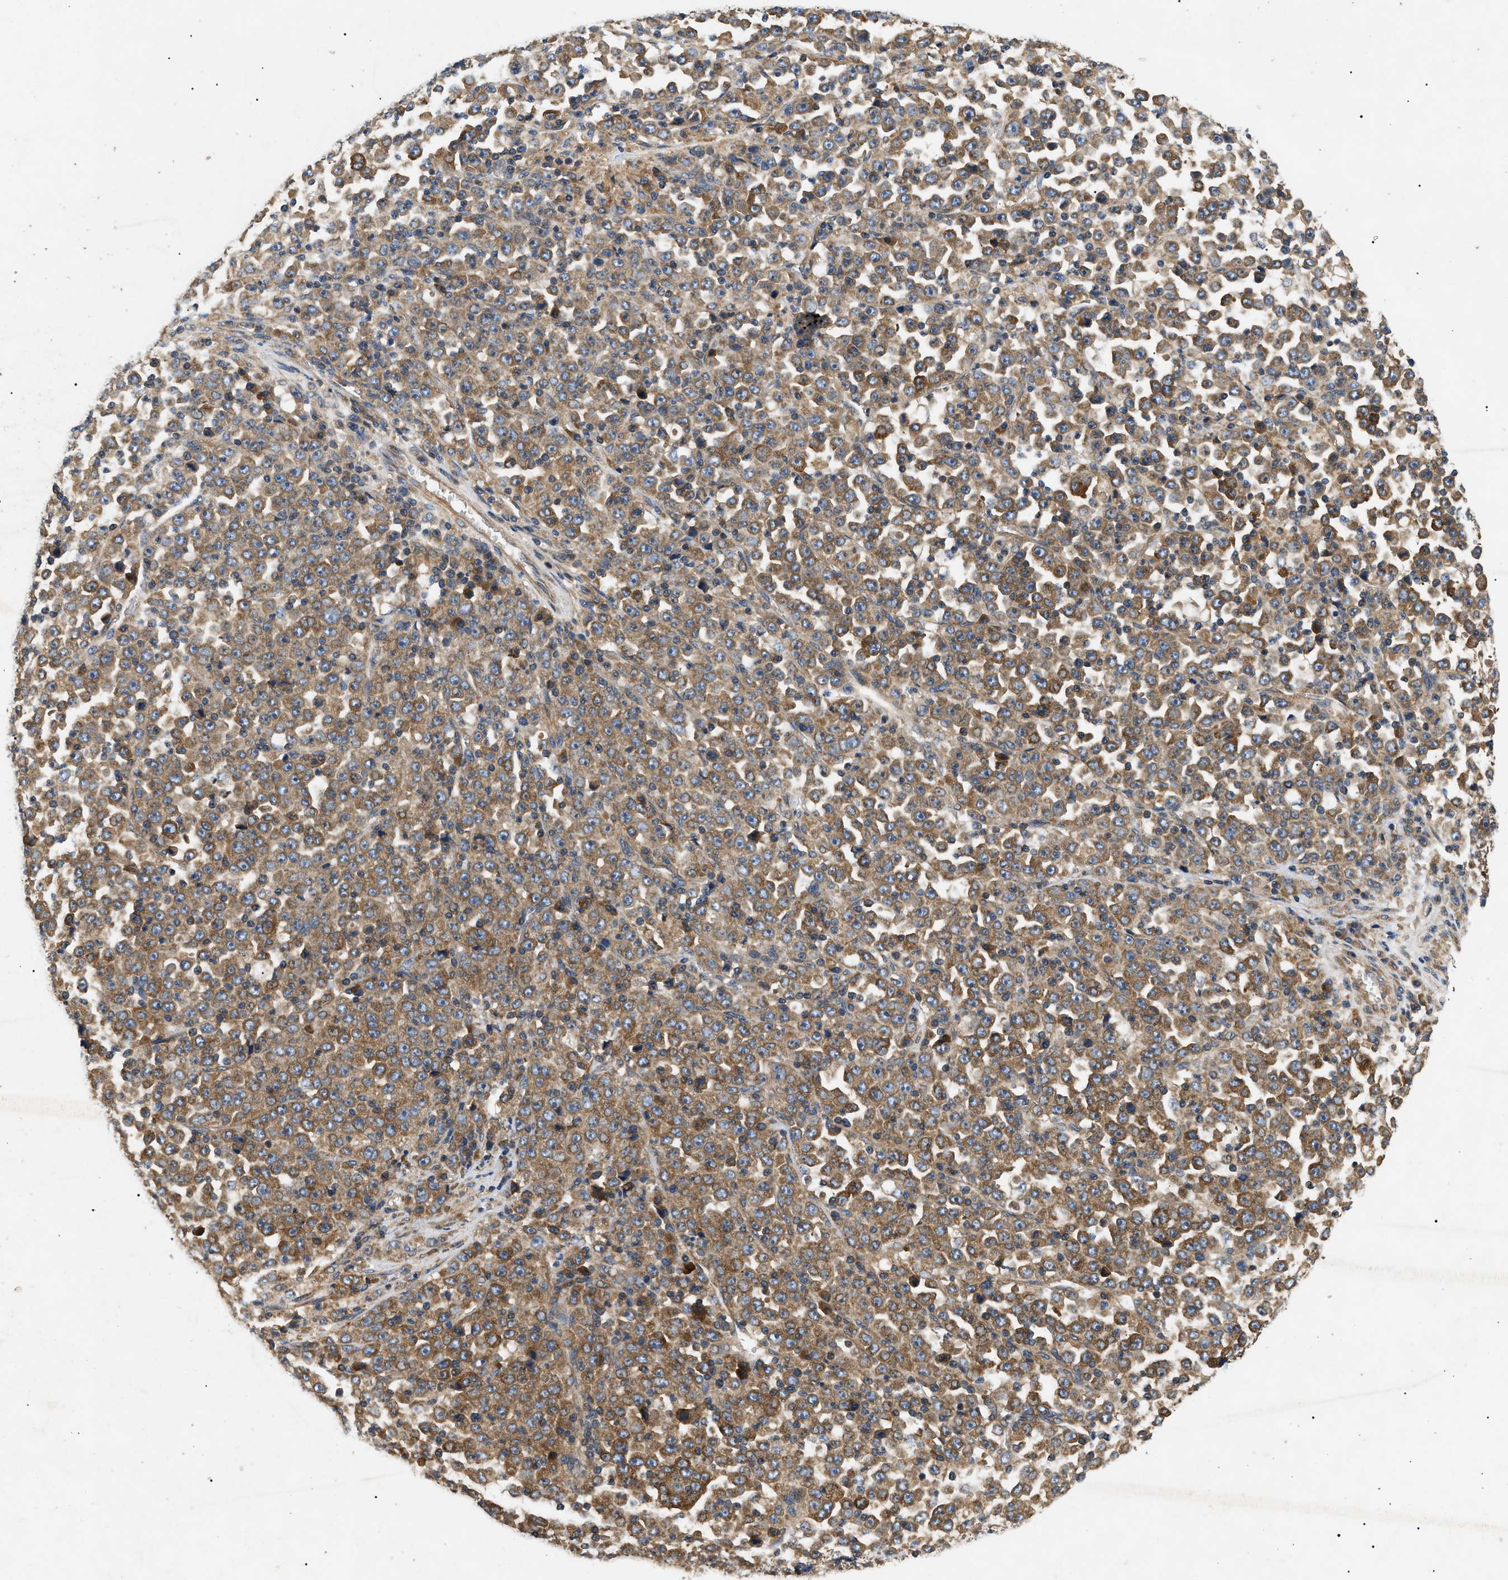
{"staining": {"intensity": "moderate", "quantity": ">75%", "location": "cytoplasmic/membranous"}, "tissue": "stomach cancer", "cell_type": "Tumor cells", "image_type": "cancer", "snomed": [{"axis": "morphology", "description": "Normal tissue, NOS"}, {"axis": "morphology", "description": "Adenocarcinoma, NOS"}, {"axis": "topography", "description": "Stomach, upper"}, {"axis": "topography", "description": "Stomach"}], "caption": "Tumor cells exhibit moderate cytoplasmic/membranous positivity in approximately >75% of cells in stomach cancer (adenocarcinoma).", "gene": "PPM1B", "patient": {"sex": "male", "age": 59}}